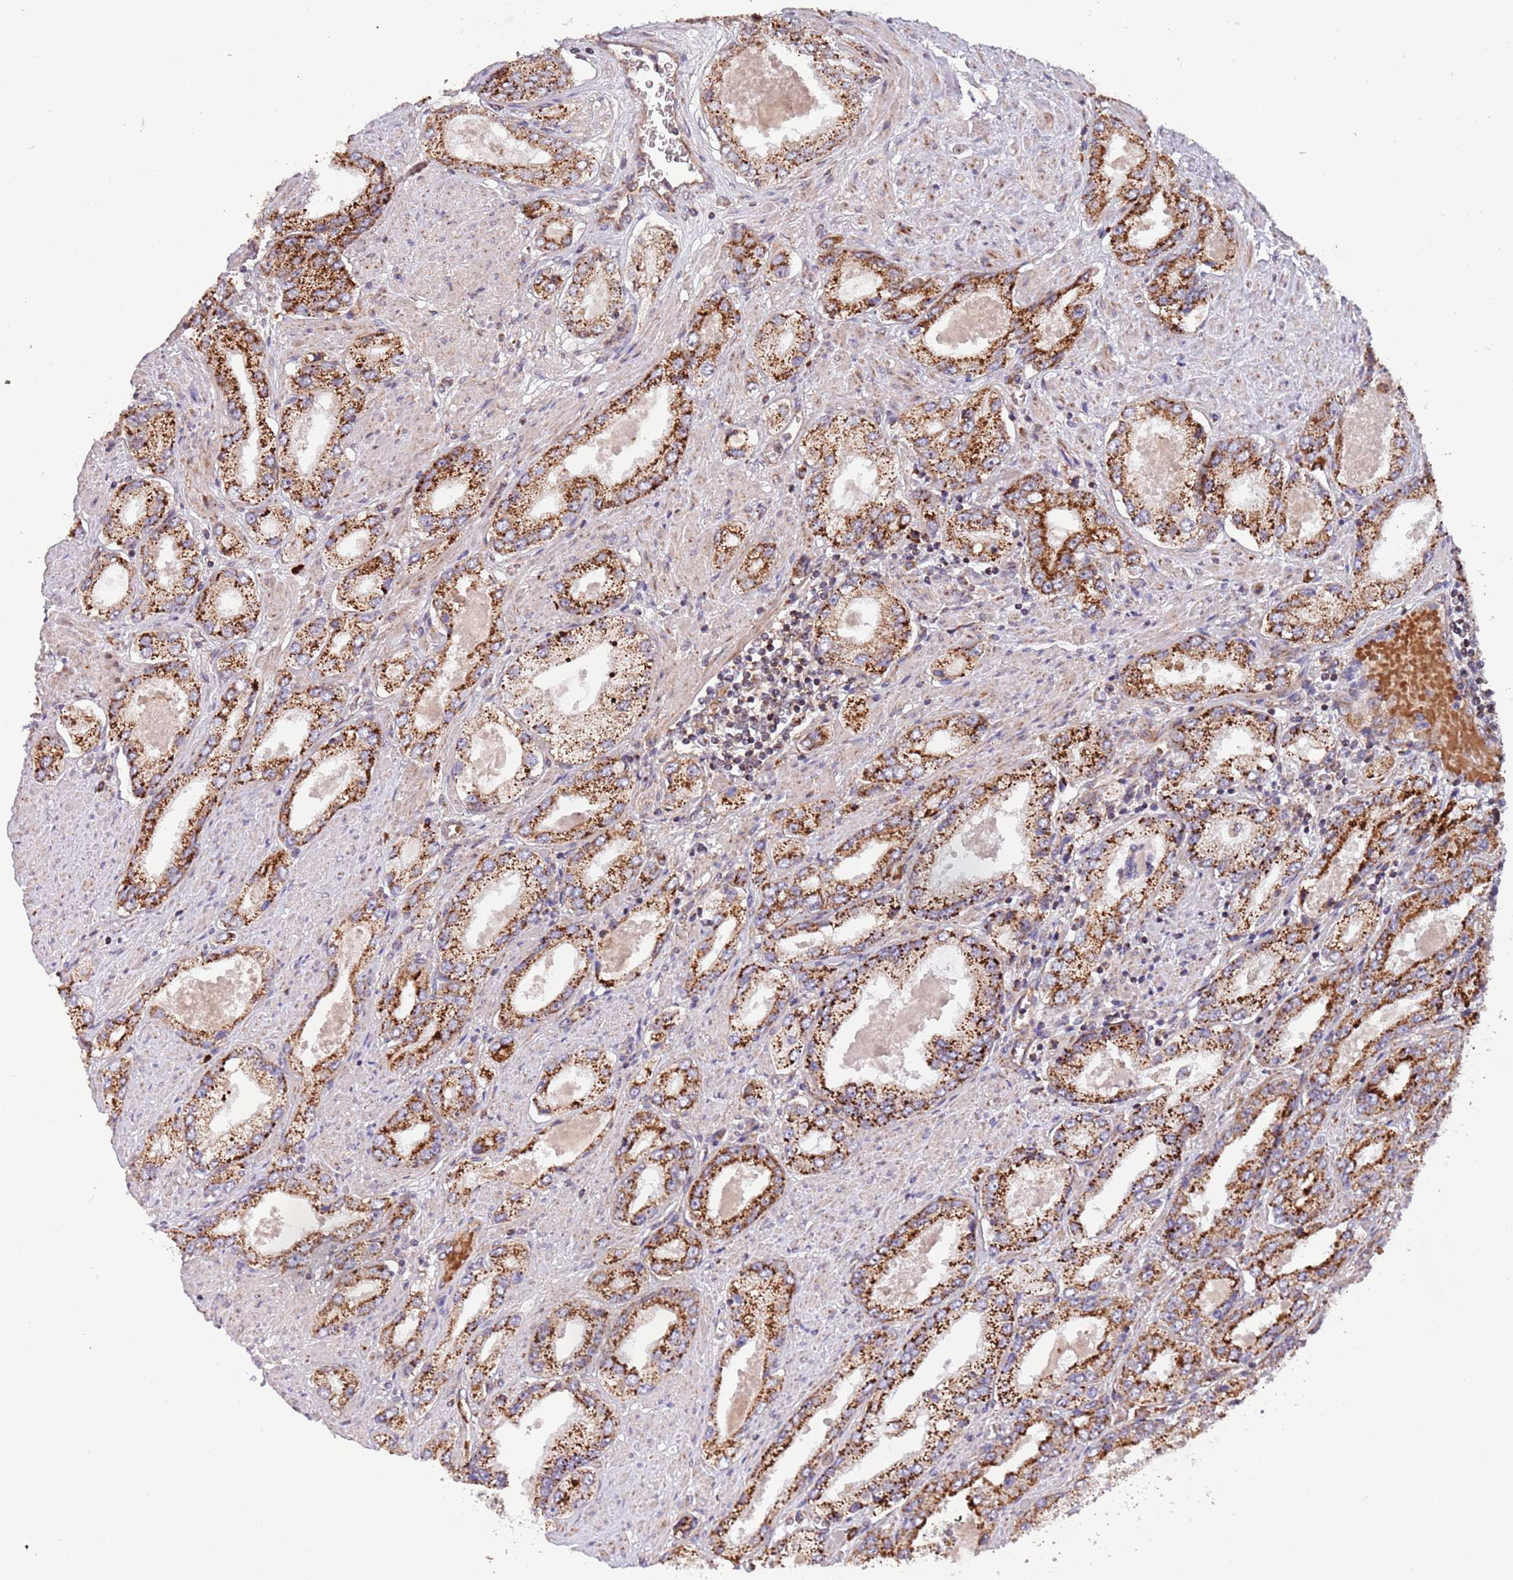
{"staining": {"intensity": "strong", "quantity": ">75%", "location": "cytoplasmic/membranous"}, "tissue": "prostate cancer", "cell_type": "Tumor cells", "image_type": "cancer", "snomed": [{"axis": "morphology", "description": "Adenocarcinoma, High grade"}, {"axis": "topography", "description": "Prostate"}], "caption": "Human prostate adenocarcinoma (high-grade) stained with a brown dye demonstrates strong cytoplasmic/membranous positive staining in about >75% of tumor cells.", "gene": "DCHS1", "patient": {"sex": "male", "age": 68}}